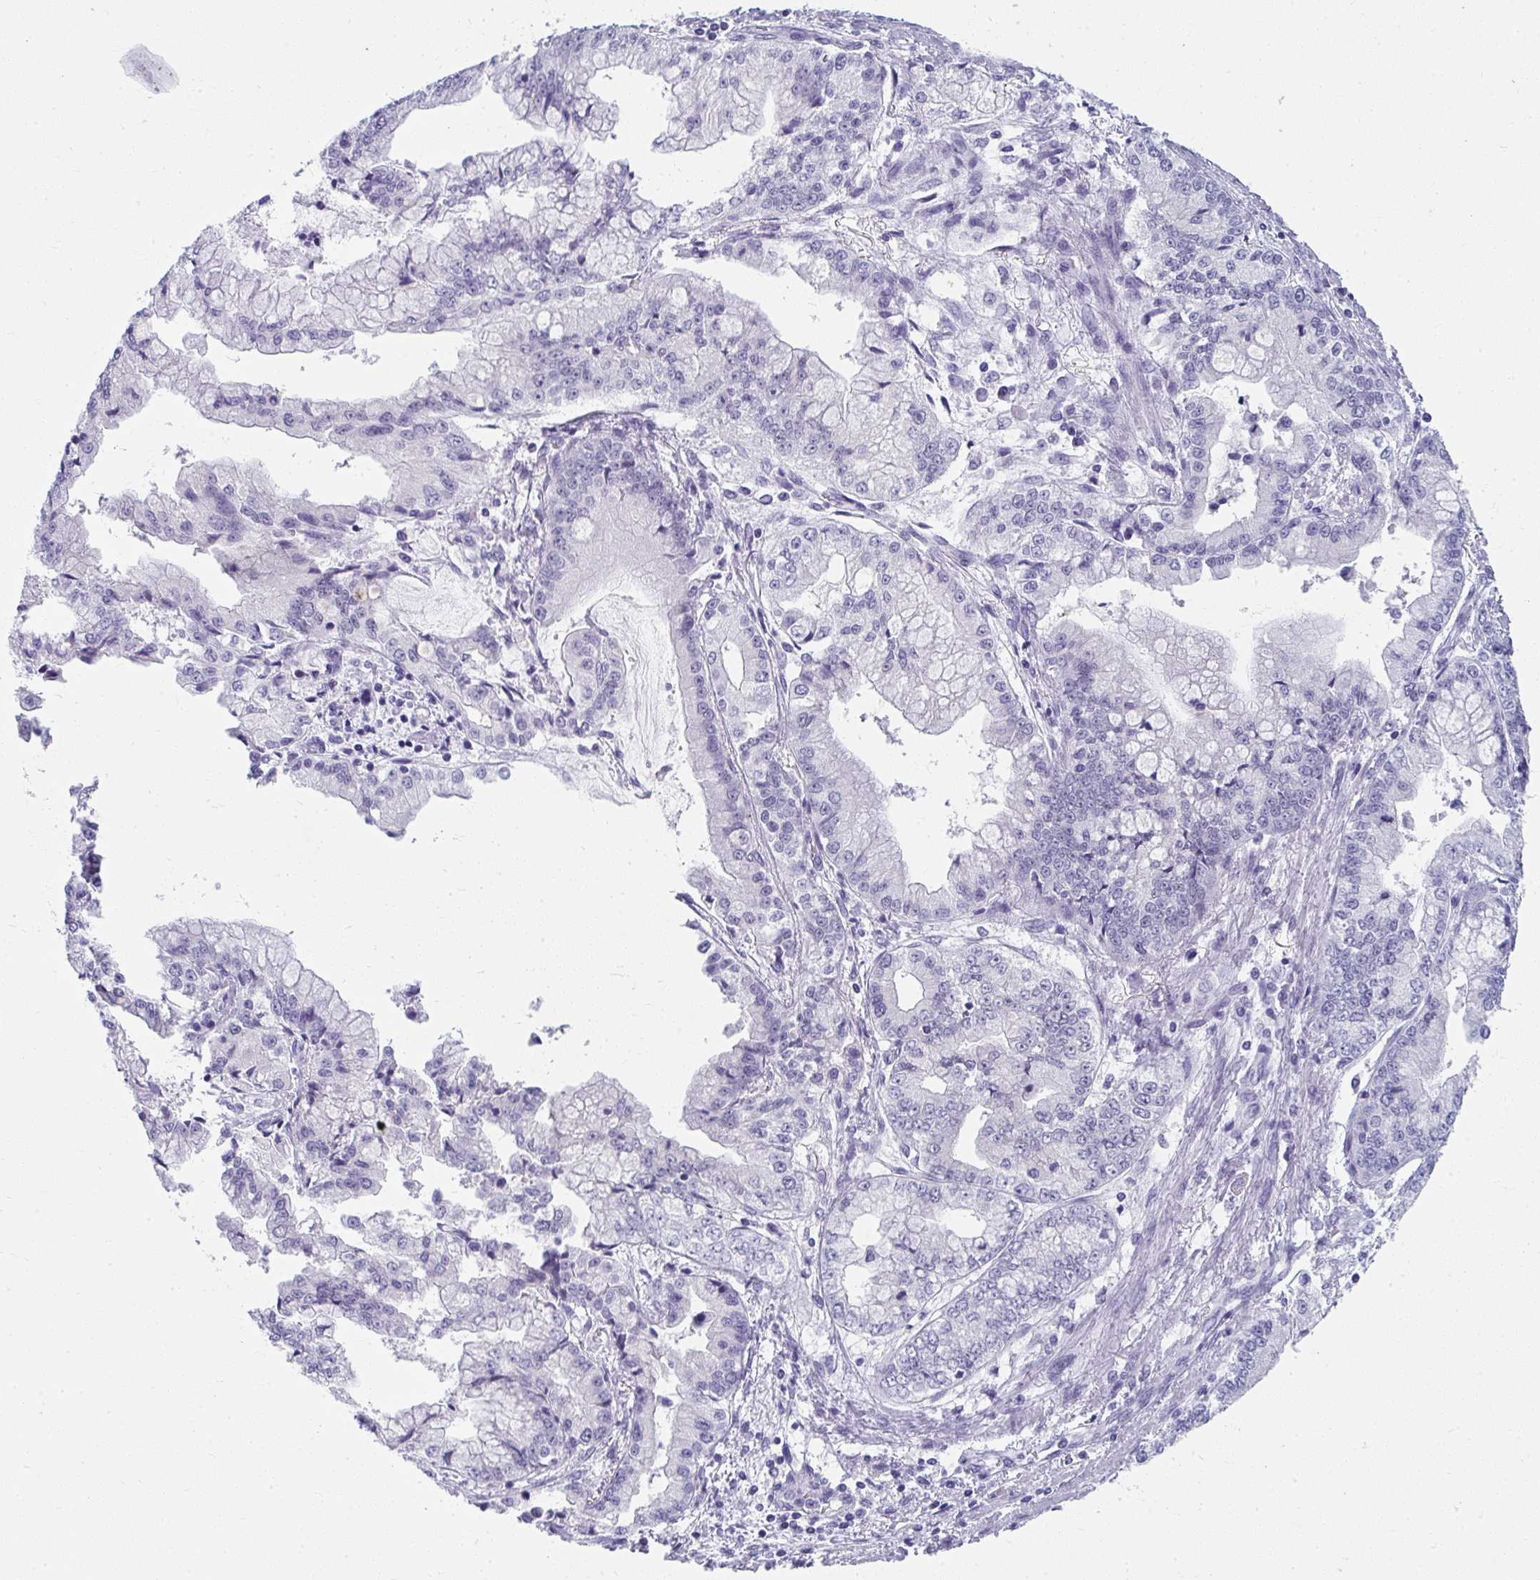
{"staining": {"intensity": "negative", "quantity": "none", "location": "none"}, "tissue": "stomach cancer", "cell_type": "Tumor cells", "image_type": "cancer", "snomed": [{"axis": "morphology", "description": "Adenocarcinoma, NOS"}, {"axis": "topography", "description": "Stomach, upper"}], "caption": "A micrograph of stomach adenocarcinoma stained for a protein reveals no brown staining in tumor cells.", "gene": "UGT3A2", "patient": {"sex": "female", "age": 74}}